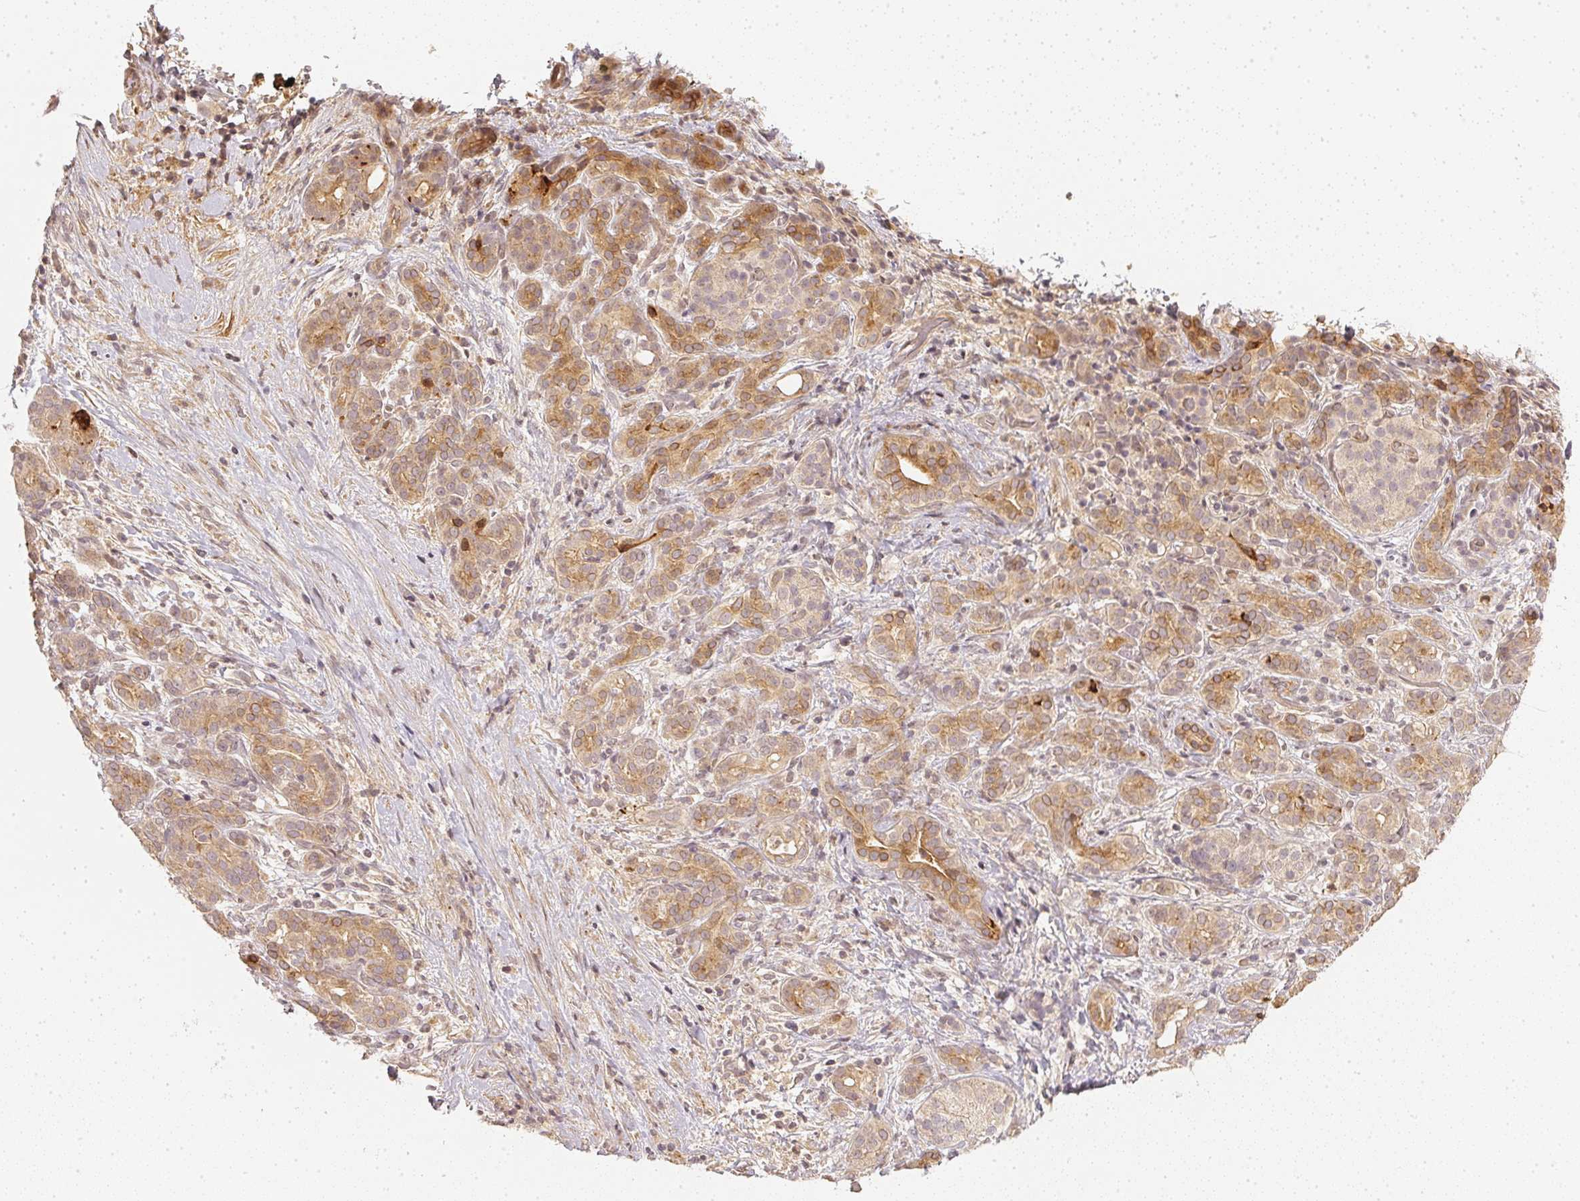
{"staining": {"intensity": "weak", "quantity": ">75%", "location": "cytoplasmic/membranous"}, "tissue": "pancreatic cancer", "cell_type": "Tumor cells", "image_type": "cancer", "snomed": [{"axis": "morphology", "description": "Adenocarcinoma, NOS"}, {"axis": "topography", "description": "Pancreas"}], "caption": "Pancreatic cancer (adenocarcinoma) stained for a protein reveals weak cytoplasmic/membranous positivity in tumor cells.", "gene": "SERPINE1", "patient": {"sex": "male", "age": 44}}